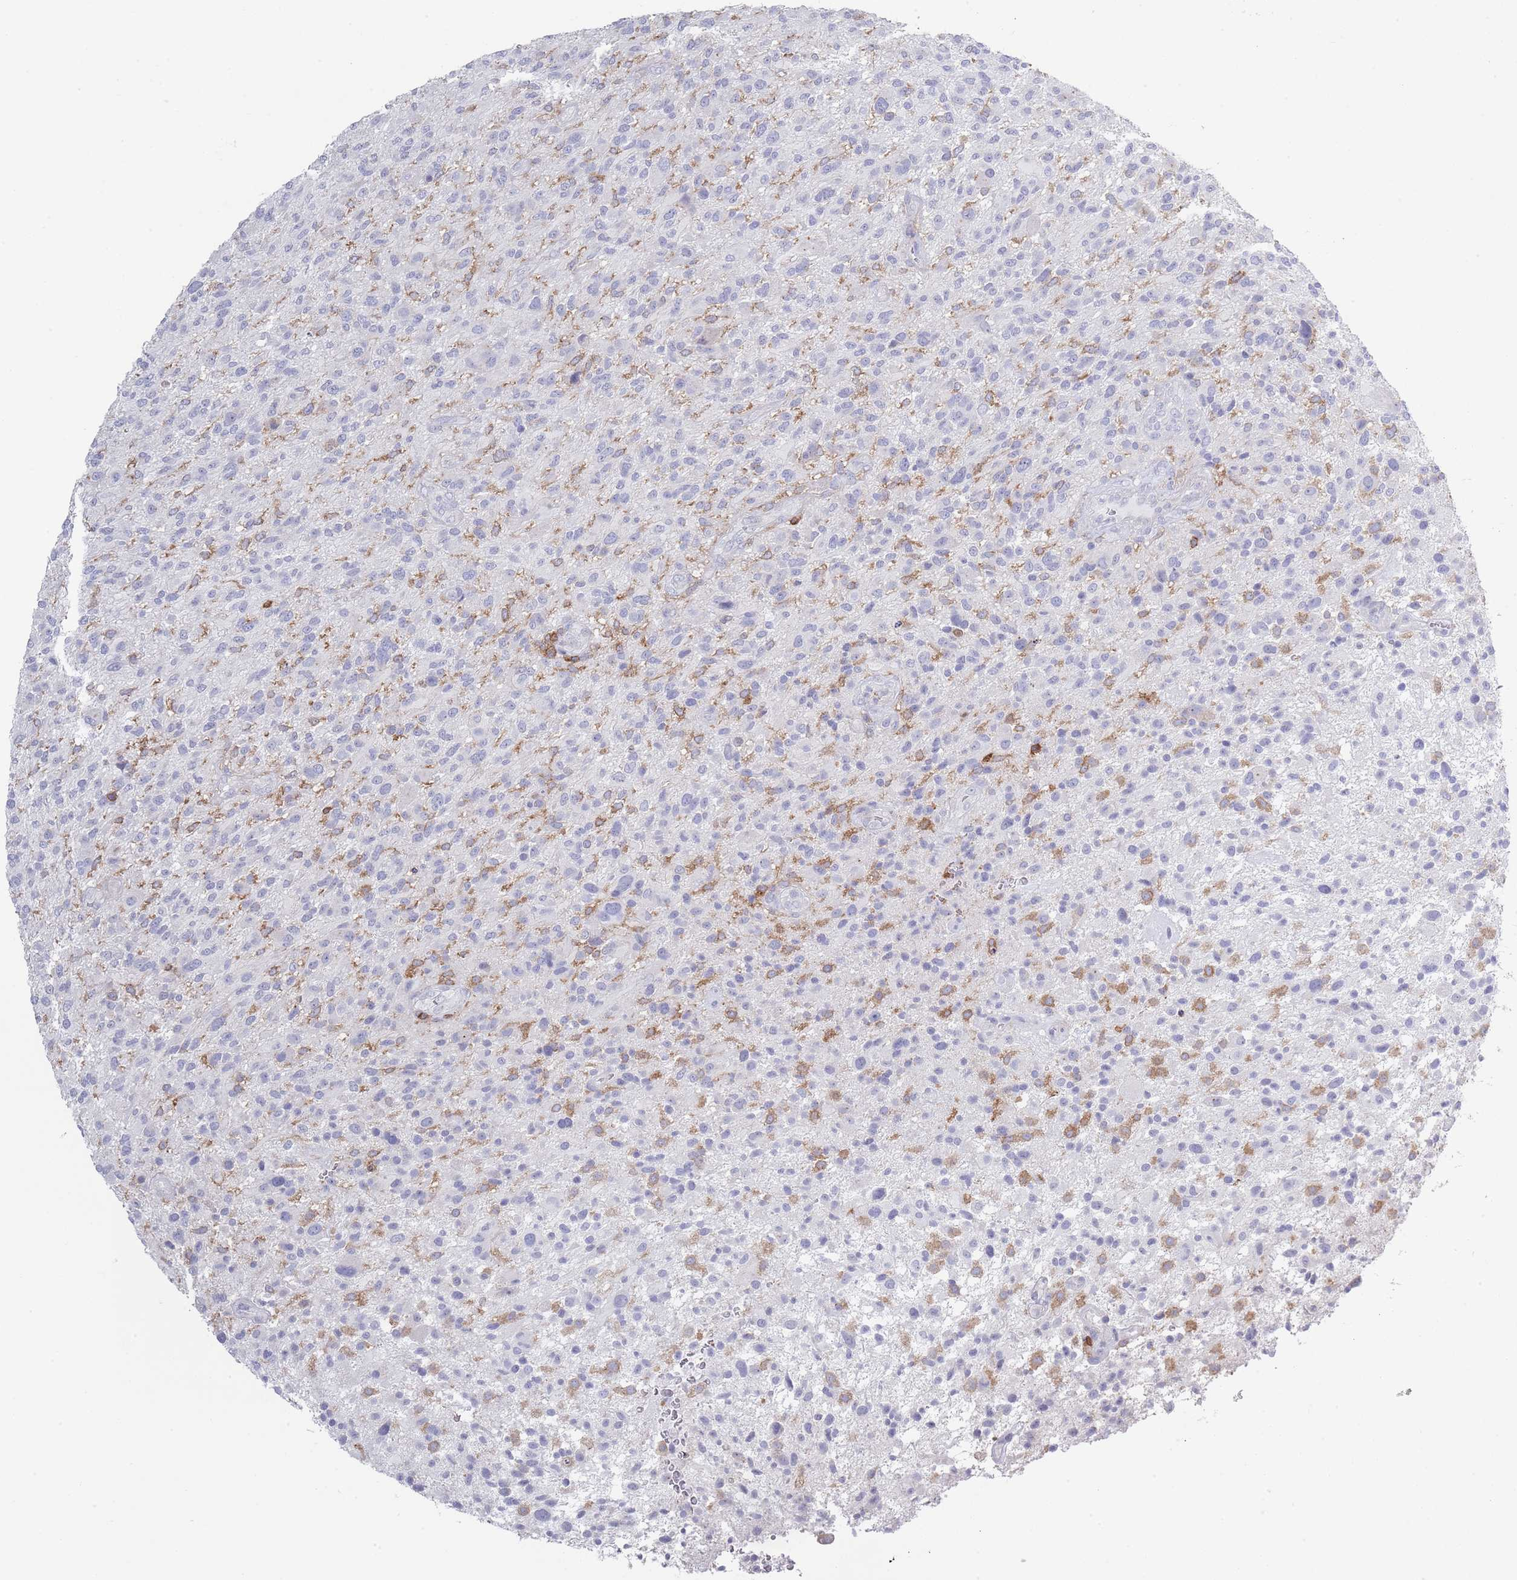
{"staining": {"intensity": "negative", "quantity": "none", "location": "none"}, "tissue": "glioma", "cell_type": "Tumor cells", "image_type": "cancer", "snomed": [{"axis": "morphology", "description": "Glioma, malignant, High grade"}, {"axis": "topography", "description": "Brain"}], "caption": "High magnification brightfield microscopy of glioma stained with DAB (brown) and counterstained with hematoxylin (blue): tumor cells show no significant positivity. The staining was performed using DAB (3,3'-diaminobenzidine) to visualize the protein expression in brown, while the nuclei were stained in blue with hematoxylin (Magnification: 20x).", "gene": "LPXN", "patient": {"sex": "male", "age": 47}}